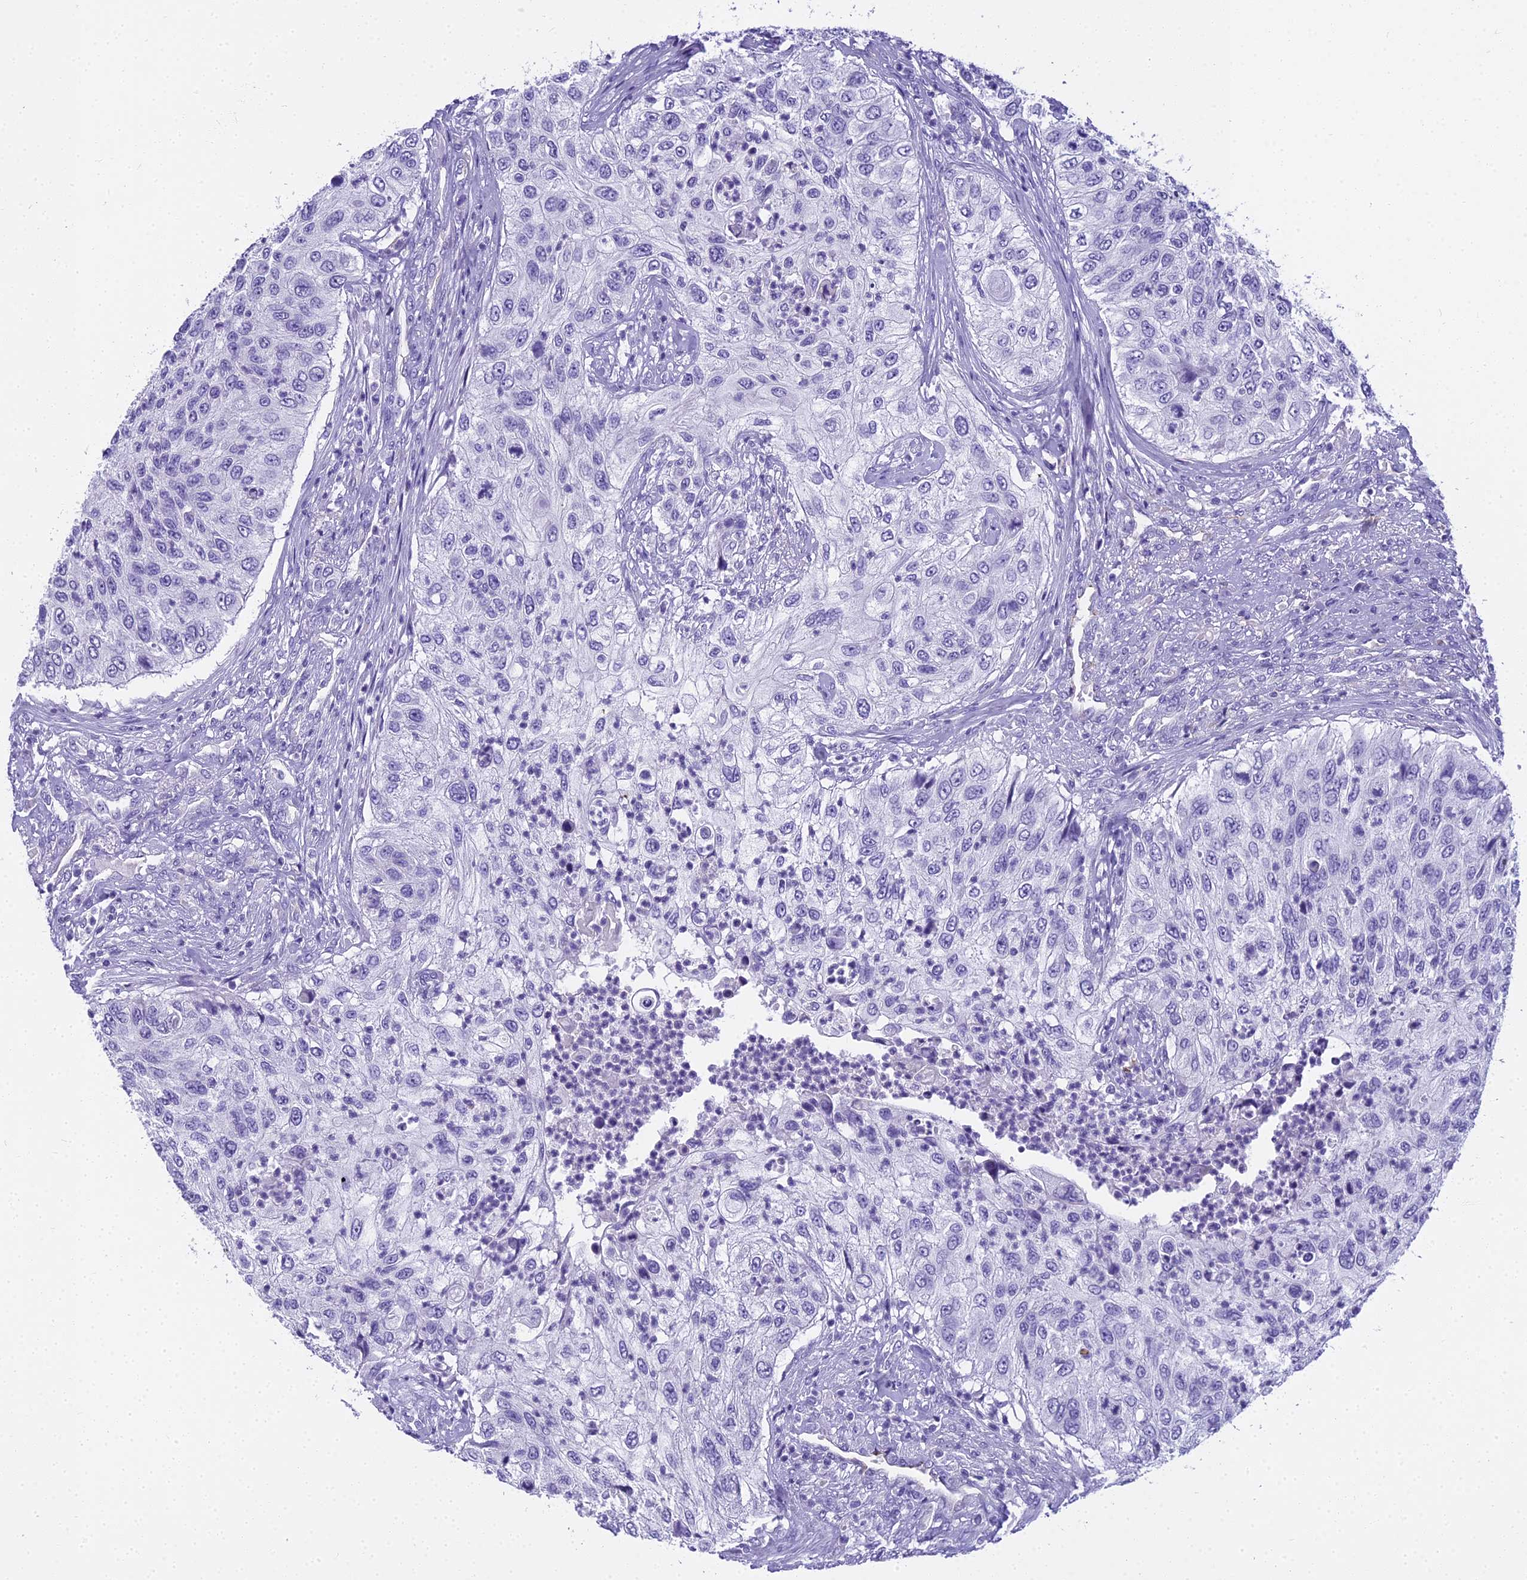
{"staining": {"intensity": "negative", "quantity": "none", "location": "none"}, "tissue": "urothelial cancer", "cell_type": "Tumor cells", "image_type": "cancer", "snomed": [{"axis": "morphology", "description": "Urothelial carcinoma, High grade"}, {"axis": "topography", "description": "Urinary bladder"}], "caption": "Human high-grade urothelial carcinoma stained for a protein using immunohistochemistry shows no staining in tumor cells.", "gene": "NINJ1", "patient": {"sex": "female", "age": 60}}